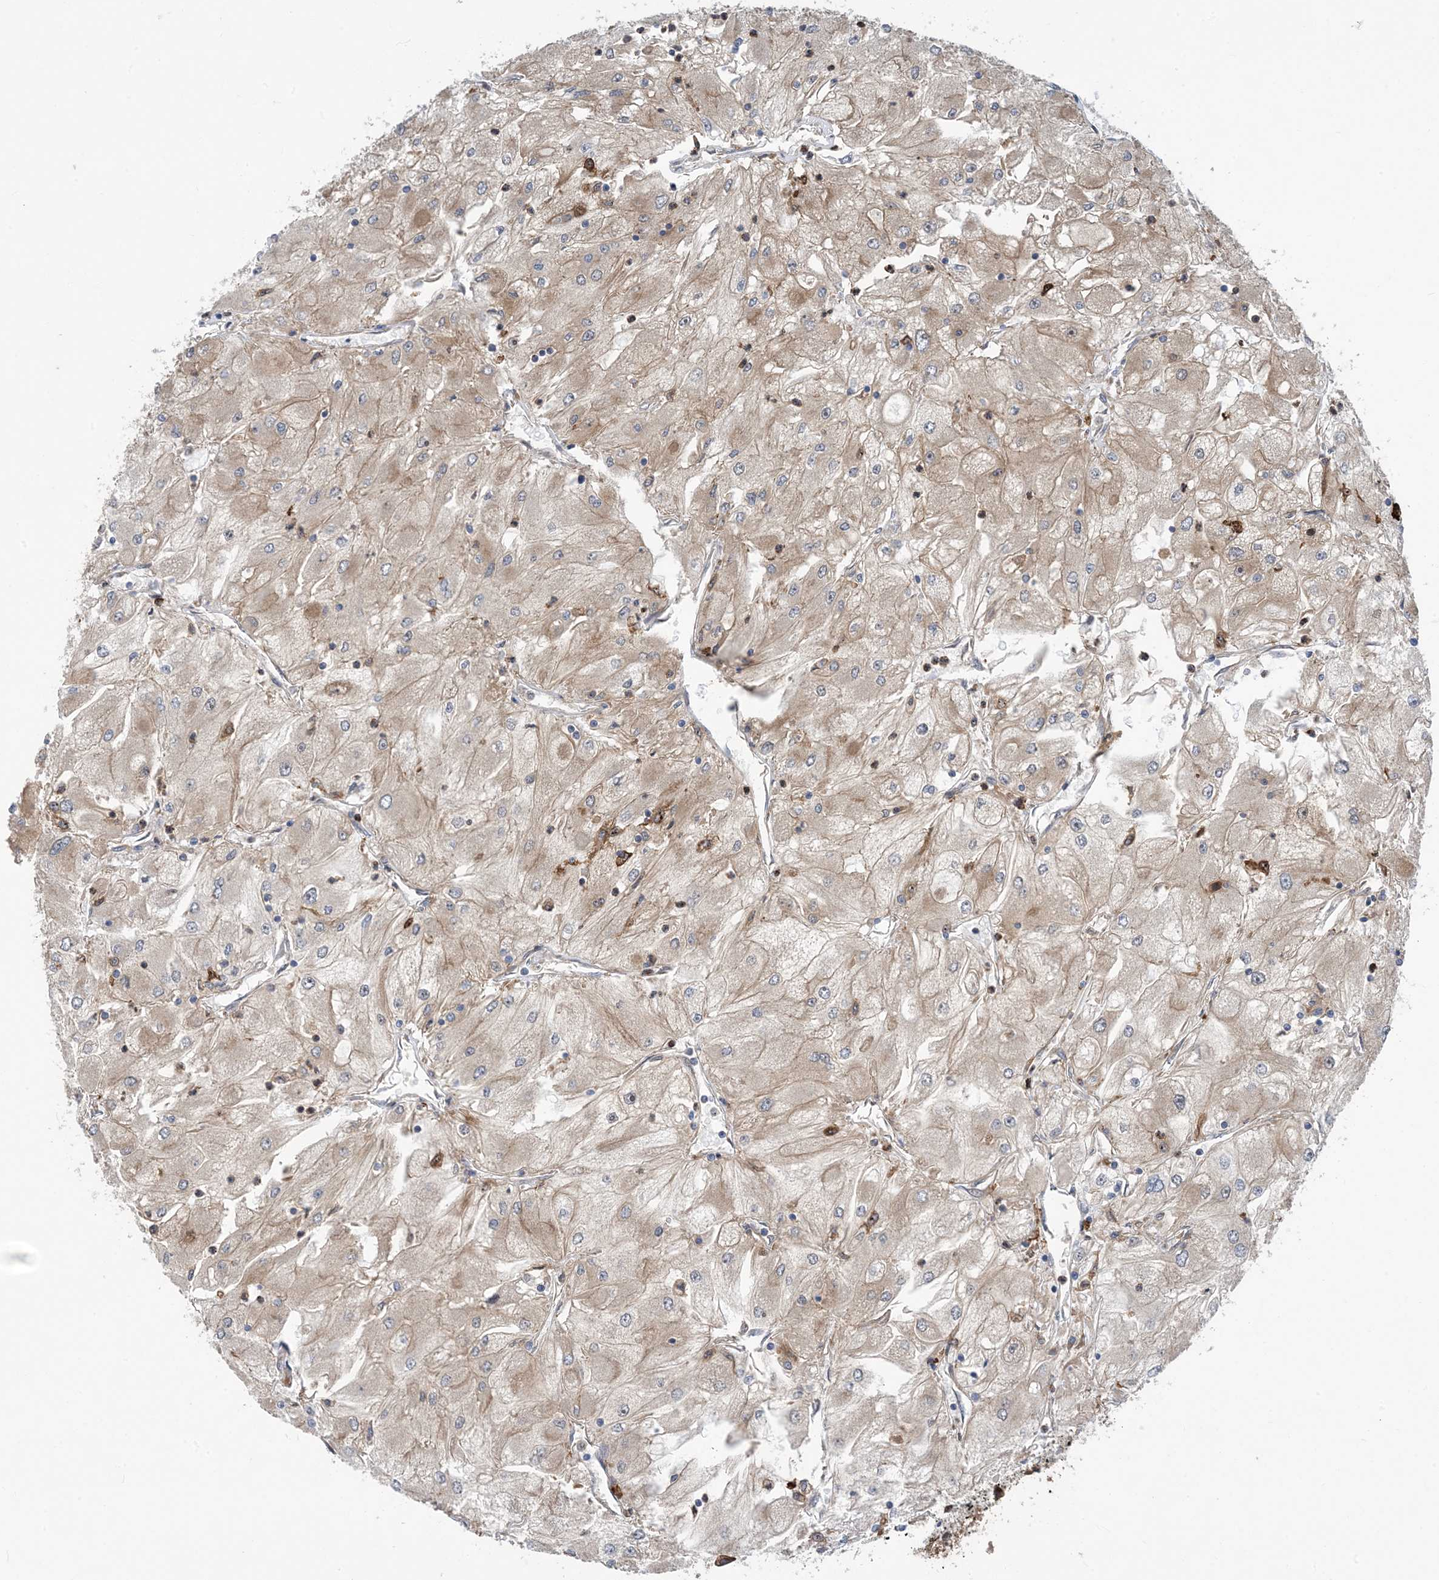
{"staining": {"intensity": "weak", "quantity": "25%-75%", "location": "cytoplasmic/membranous"}, "tissue": "renal cancer", "cell_type": "Tumor cells", "image_type": "cancer", "snomed": [{"axis": "morphology", "description": "Adenocarcinoma, NOS"}, {"axis": "topography", "description": "Kidney"}], "caption": "Immunohistochemistry (IHC) (DAB (3,3'-diaminobenzidine)) staining of human renal cancer demonstrates weak cytoplasmic/membranous protein staining in about 25%-75% of tumor cells. (DAB = brown stain, brightfield microscopy at high magnification).", "gene": "HS1BP3", "patient": {"sex": "male", "age": 80}}